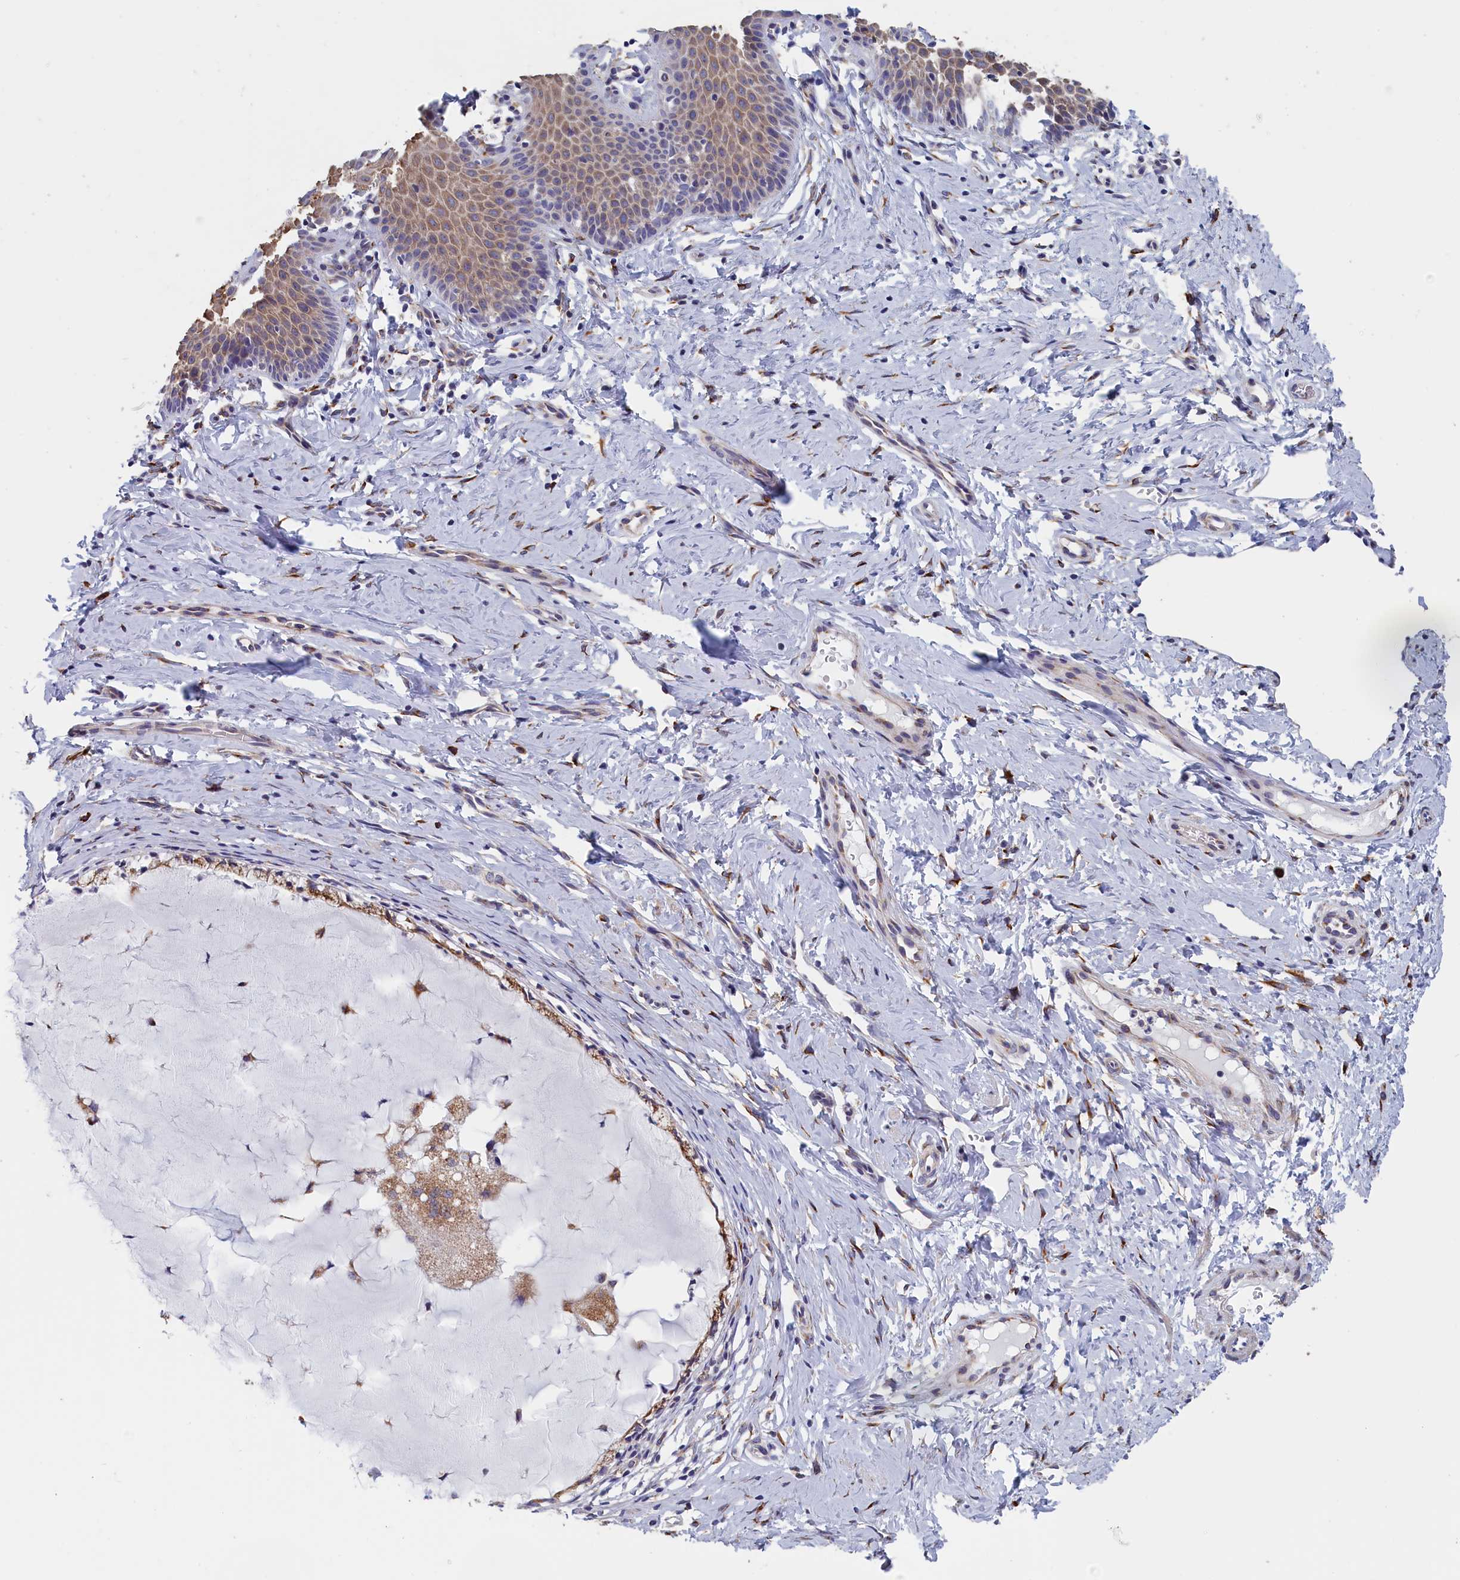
{"staining": {"intensity": "moderate", "quantity": ">75%", "location": "cytoplasmic/membranous"}, "tissue": "cervix", "cell_type": "Glandular cells", "image_type": "normal", "snomed": [{"axis": "morphology", "description": "Normal tissue, NOS"}, {"axis": "topography", "description": "Cervix"}], "caption": "This histopathology image exhibits immunohistochemistry (IHC) staining of benign human cervix, with medium moderate cytoplasmic/membranous staining in approximately >75% of glandular cells.", "gene": "CCDC68", "patient": {"sex": "female", "age": 36}}